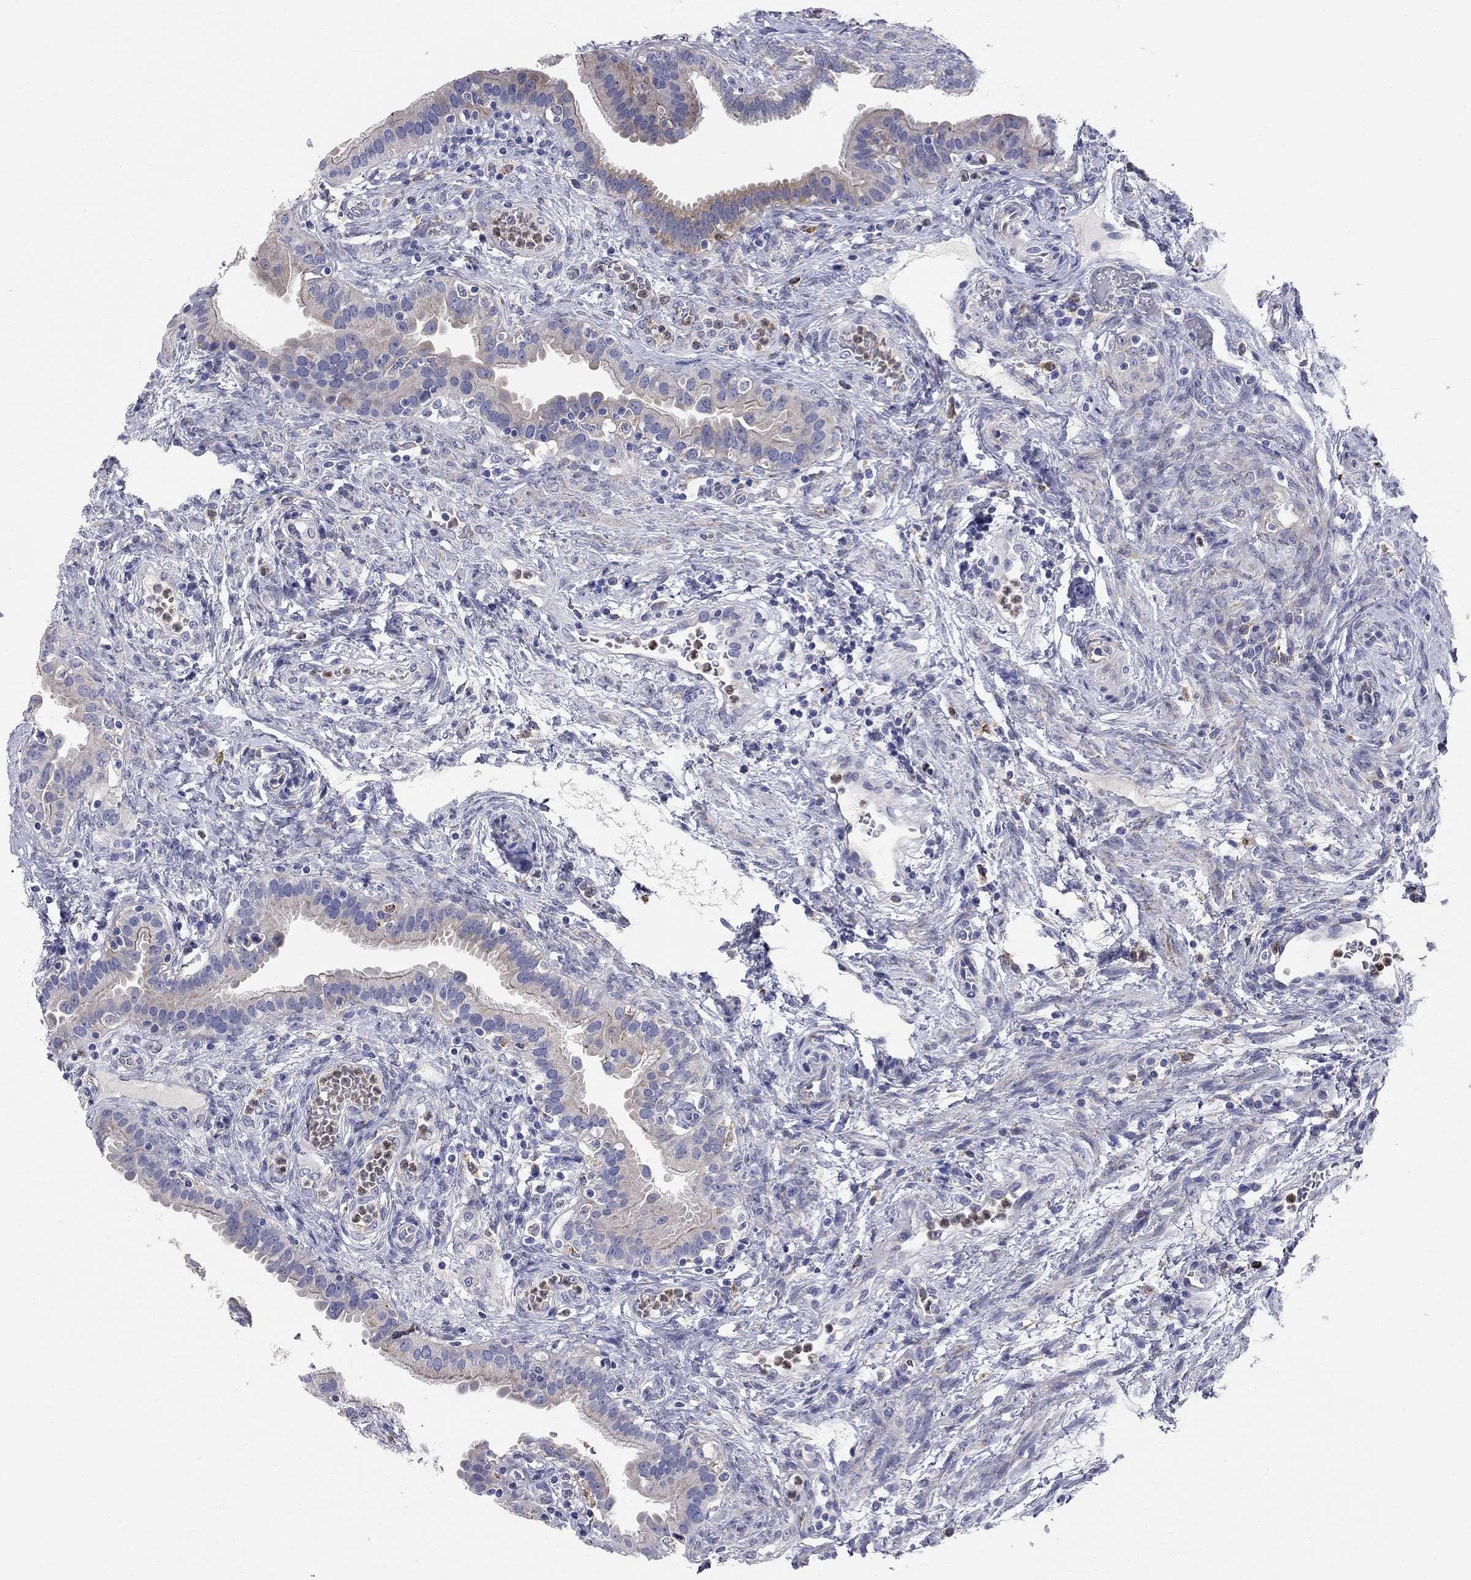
{"staining": {"intensity": "weak", "quantity": "<25%", "location": "cytoplasmic/membranous"}, "tissue": "fallopian tube", "cell_type": "Glandular cells", "image_type": "normal", "snomed": [{"axis": "morphology", "description": "Normal tissue, NOS"}, {"axis": "topography", "description": "Fallopian tube"}, {"axis": "topography", "description": "Ovary"}], "caption": "DAB immunohistochemical staining of normal human fallopian tube exhibits no significant positivity in glandular cells.", "gene": "ACSL1", "patient": {"sex": "female", "age": 41}}